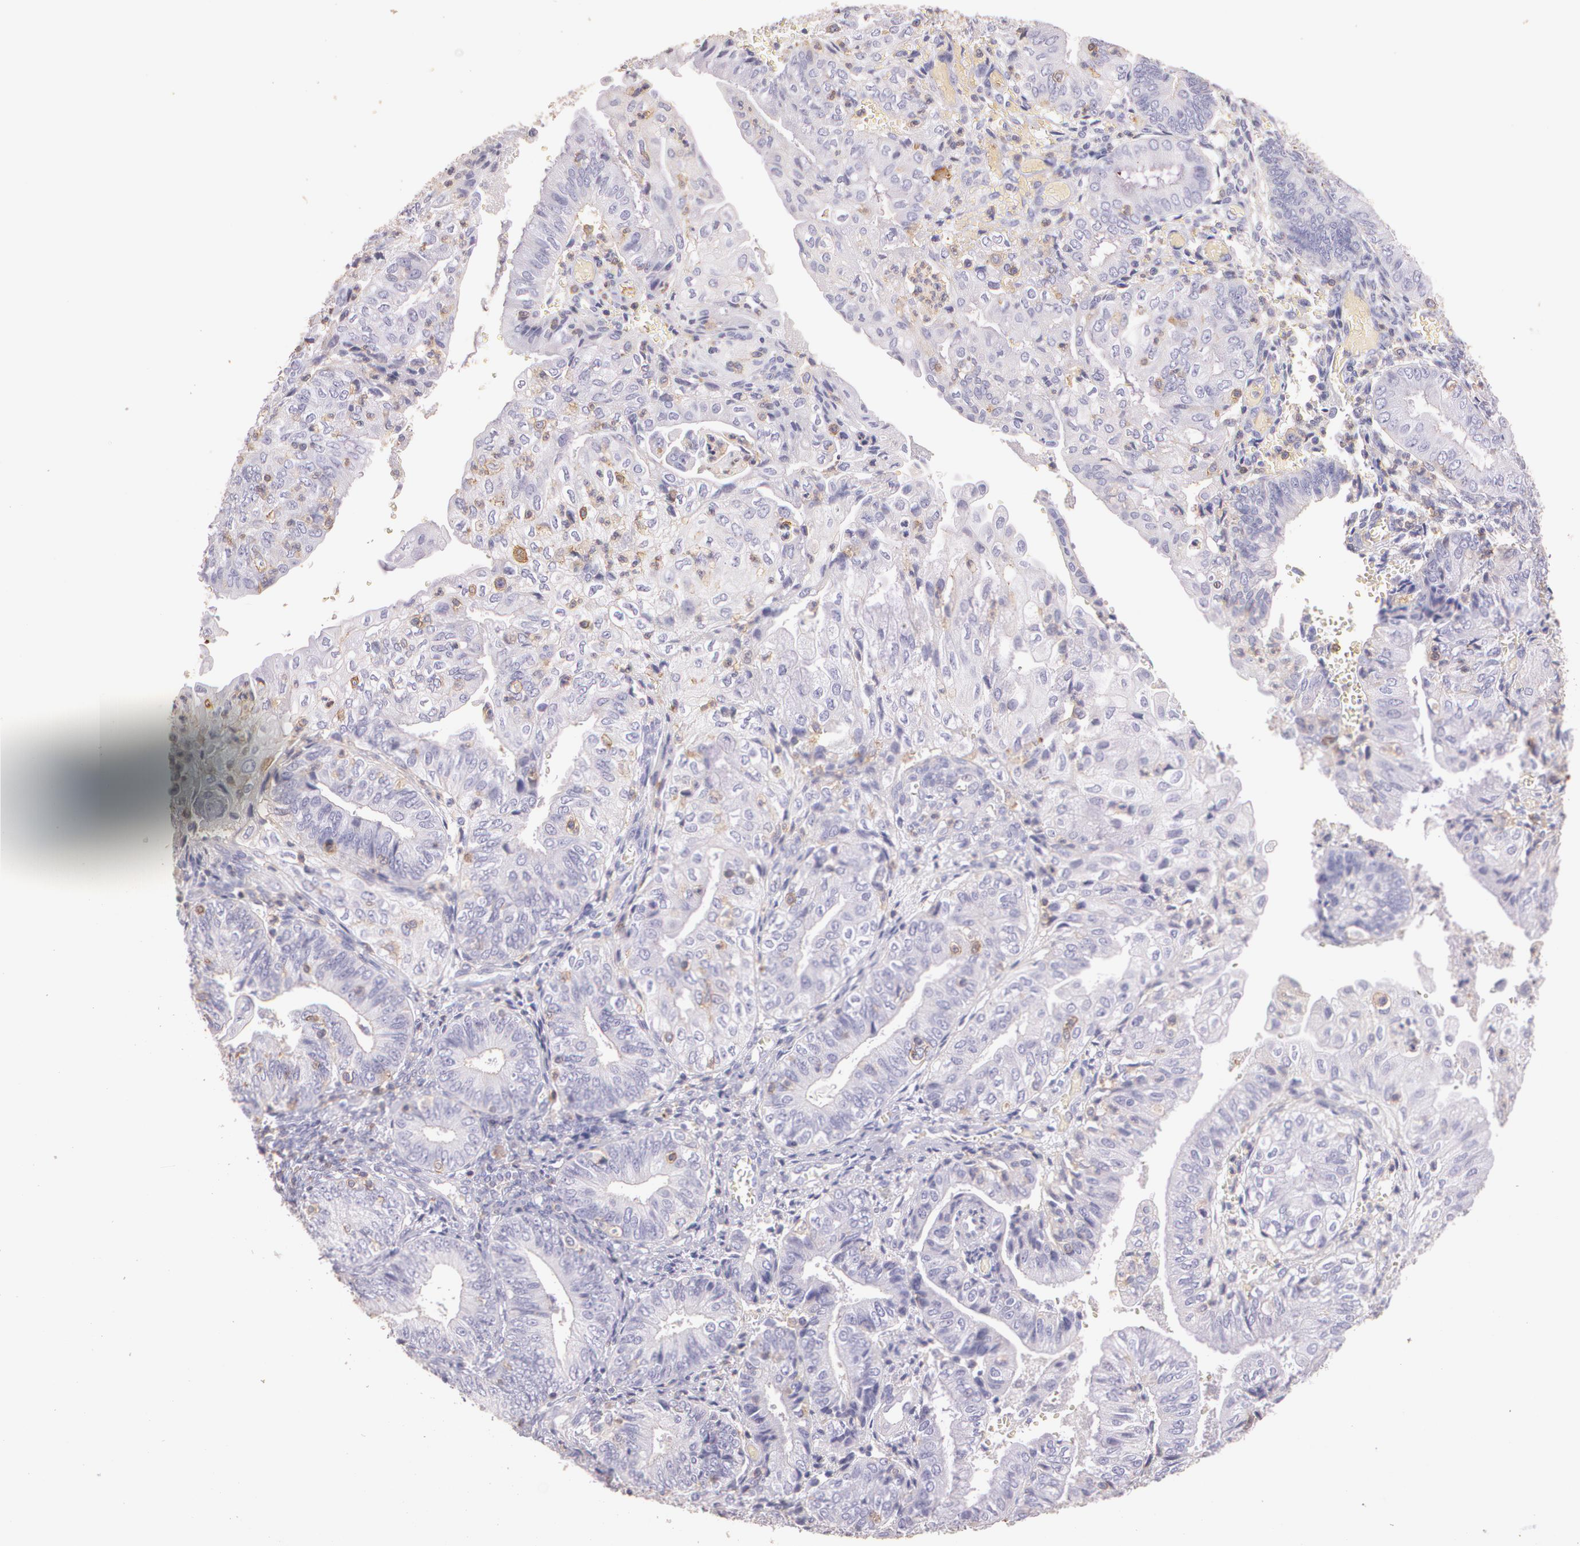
{"staining": {"intensity": "negative", "quantity": "none", "location": "none"}, "tissue": "endometrial cancer", "cell_type": "Tumor cells", "image_type": "cancer", "snomed": [{"axis": "morphology", "description": "Adenocarcinoma, NOS"}, {"axis": "topography", "description": "Endometrium"}], "caption": "An immunohistochemistry image of endometrial adenocarcinoma is shown. There is no staining in tumor cells of endometrial adenocarcinoma. Nuclei are stained in blue.", "gene": "TGFBR1", "patient": {"sex": "female", "age": 66}}